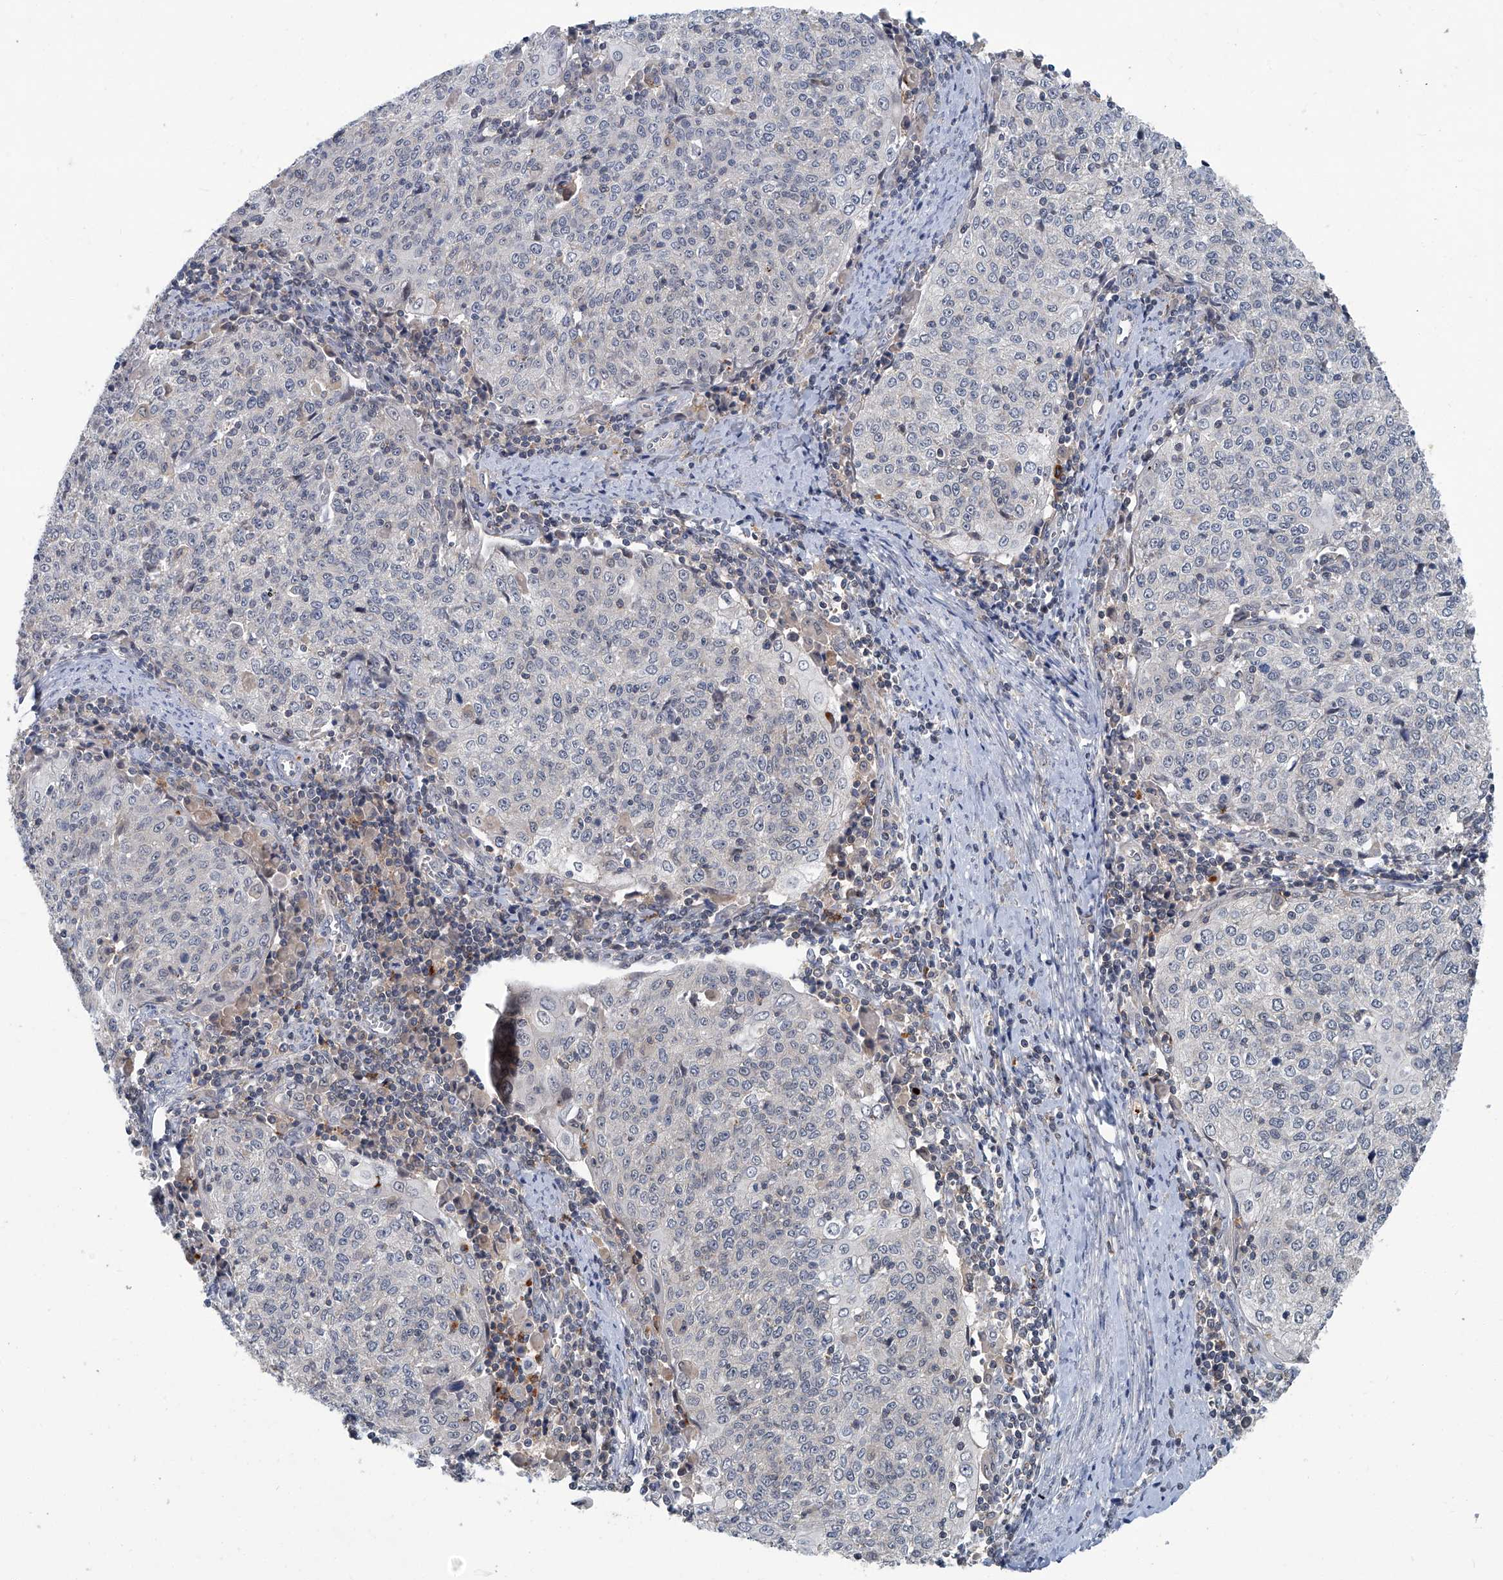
{"staining": {"intensity": "negative", "quantity": "none", "location": "none"}, "tissue": "cervical cancer", "cell_type": "Tumor cells", "image_type": "cancer", "snomed": [{"axis": "morphology", "description": "Squamous cell carcinoma, NOS"}, {"axis": "topography", "description": "Cervix"}], "caption": "DAB (3,3'-diaminobenzidine) immunohistochemical staining of squamous cell carcinoma (cervical) demonstrates no significant positivity in tumor cells.", "gene": "AKNAD1", "patient": {"sex": "female", "age": 48}}